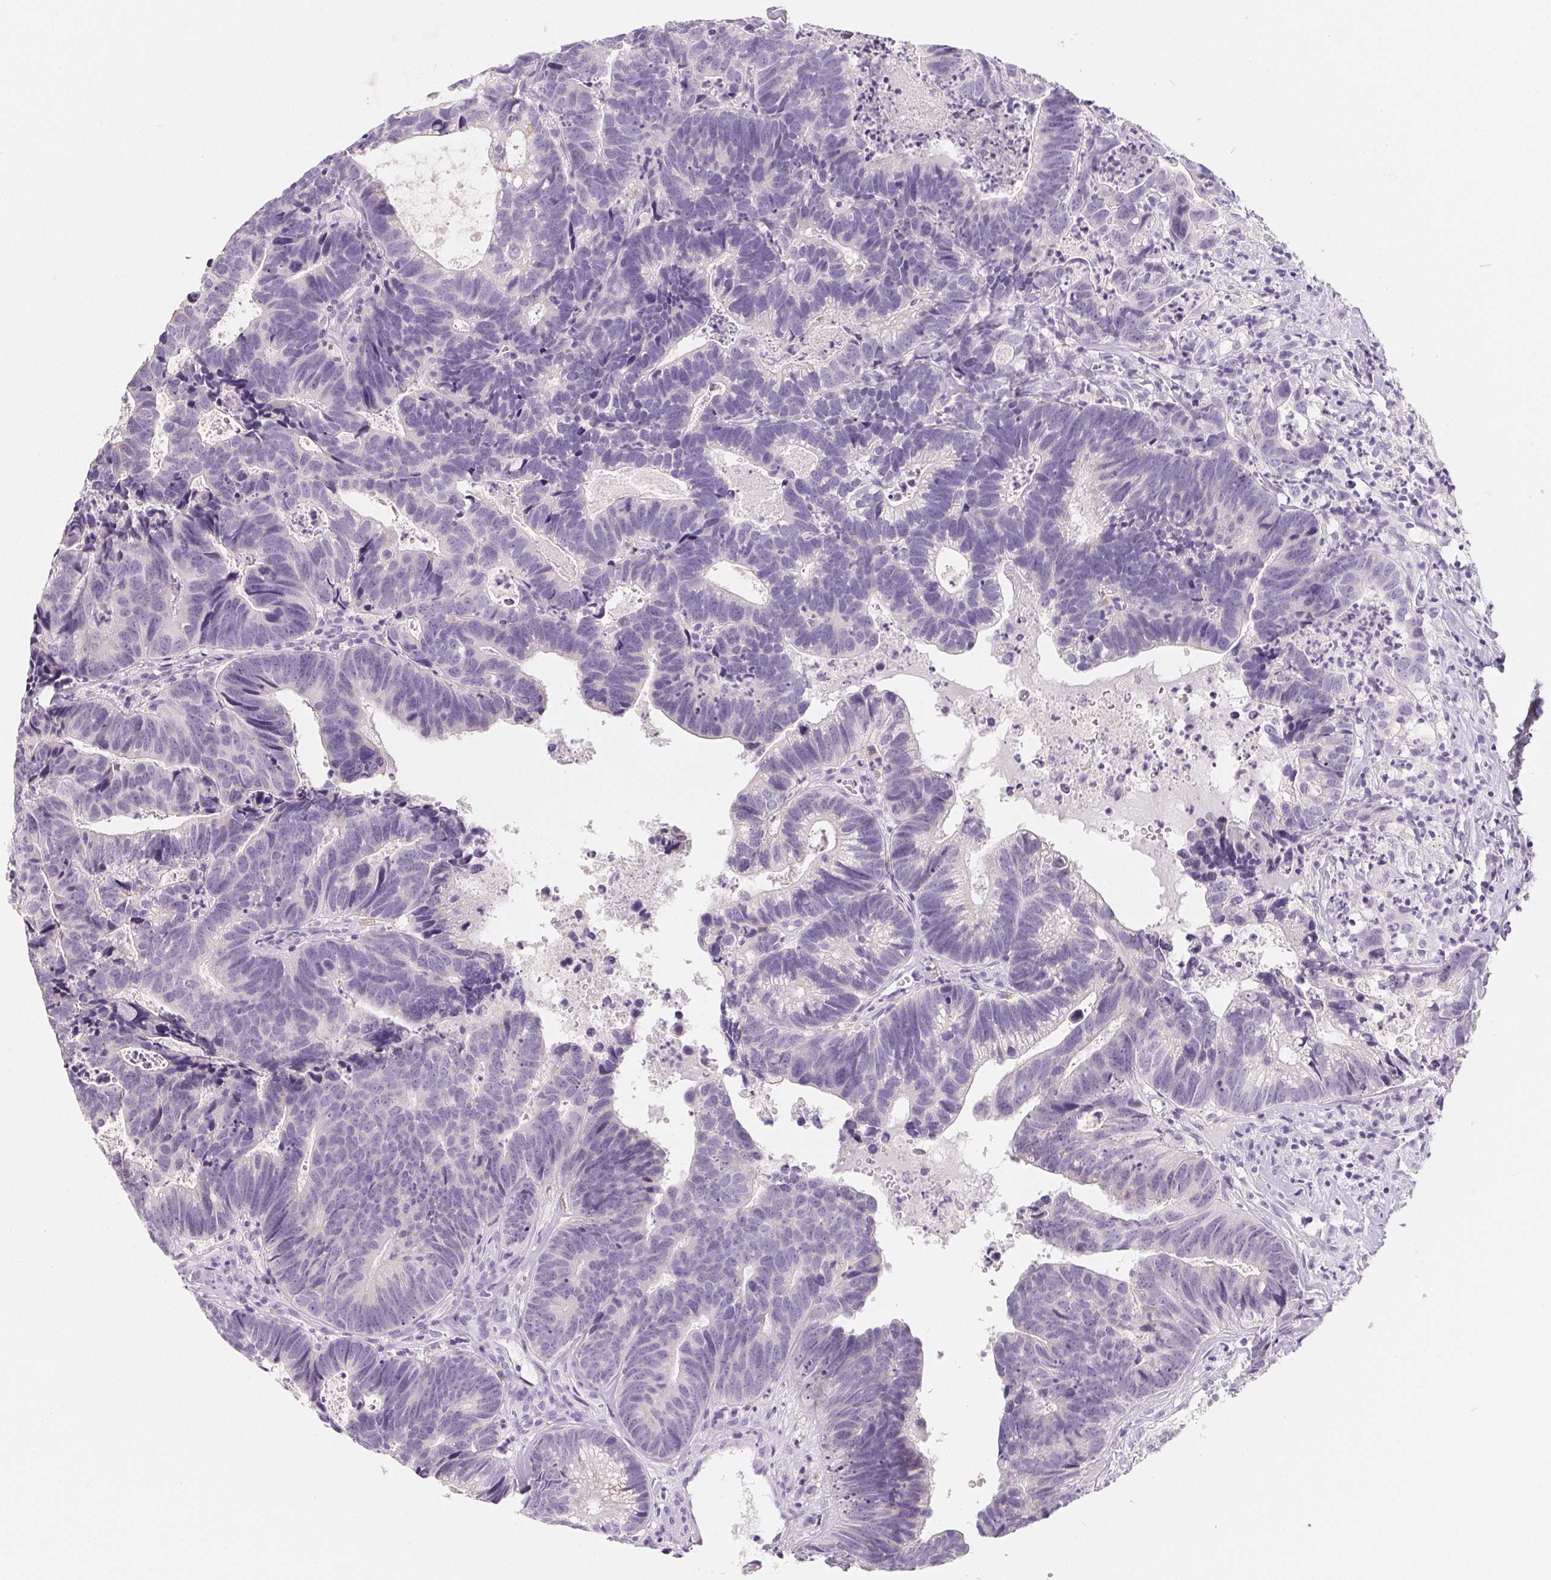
{"staining": {"intensity": "negative", "quantity": "none", "location": "none"}, "tissue": "head and neck cancer", "cell_type": "Tumor cells", "image_type": "cancer", "snomed": [{"axis": "morphology", "description": "Adenocarcinoma, NOS"}, {"axis": "topography", "description": "Head-Neck"}], "caption": "Immunohistochemical staining of head and neck adenocarcinoma reveals no significant expression in tumor cells.", "gene": "SPACA5B", "patient": {"sex": "male", "age": 62}}